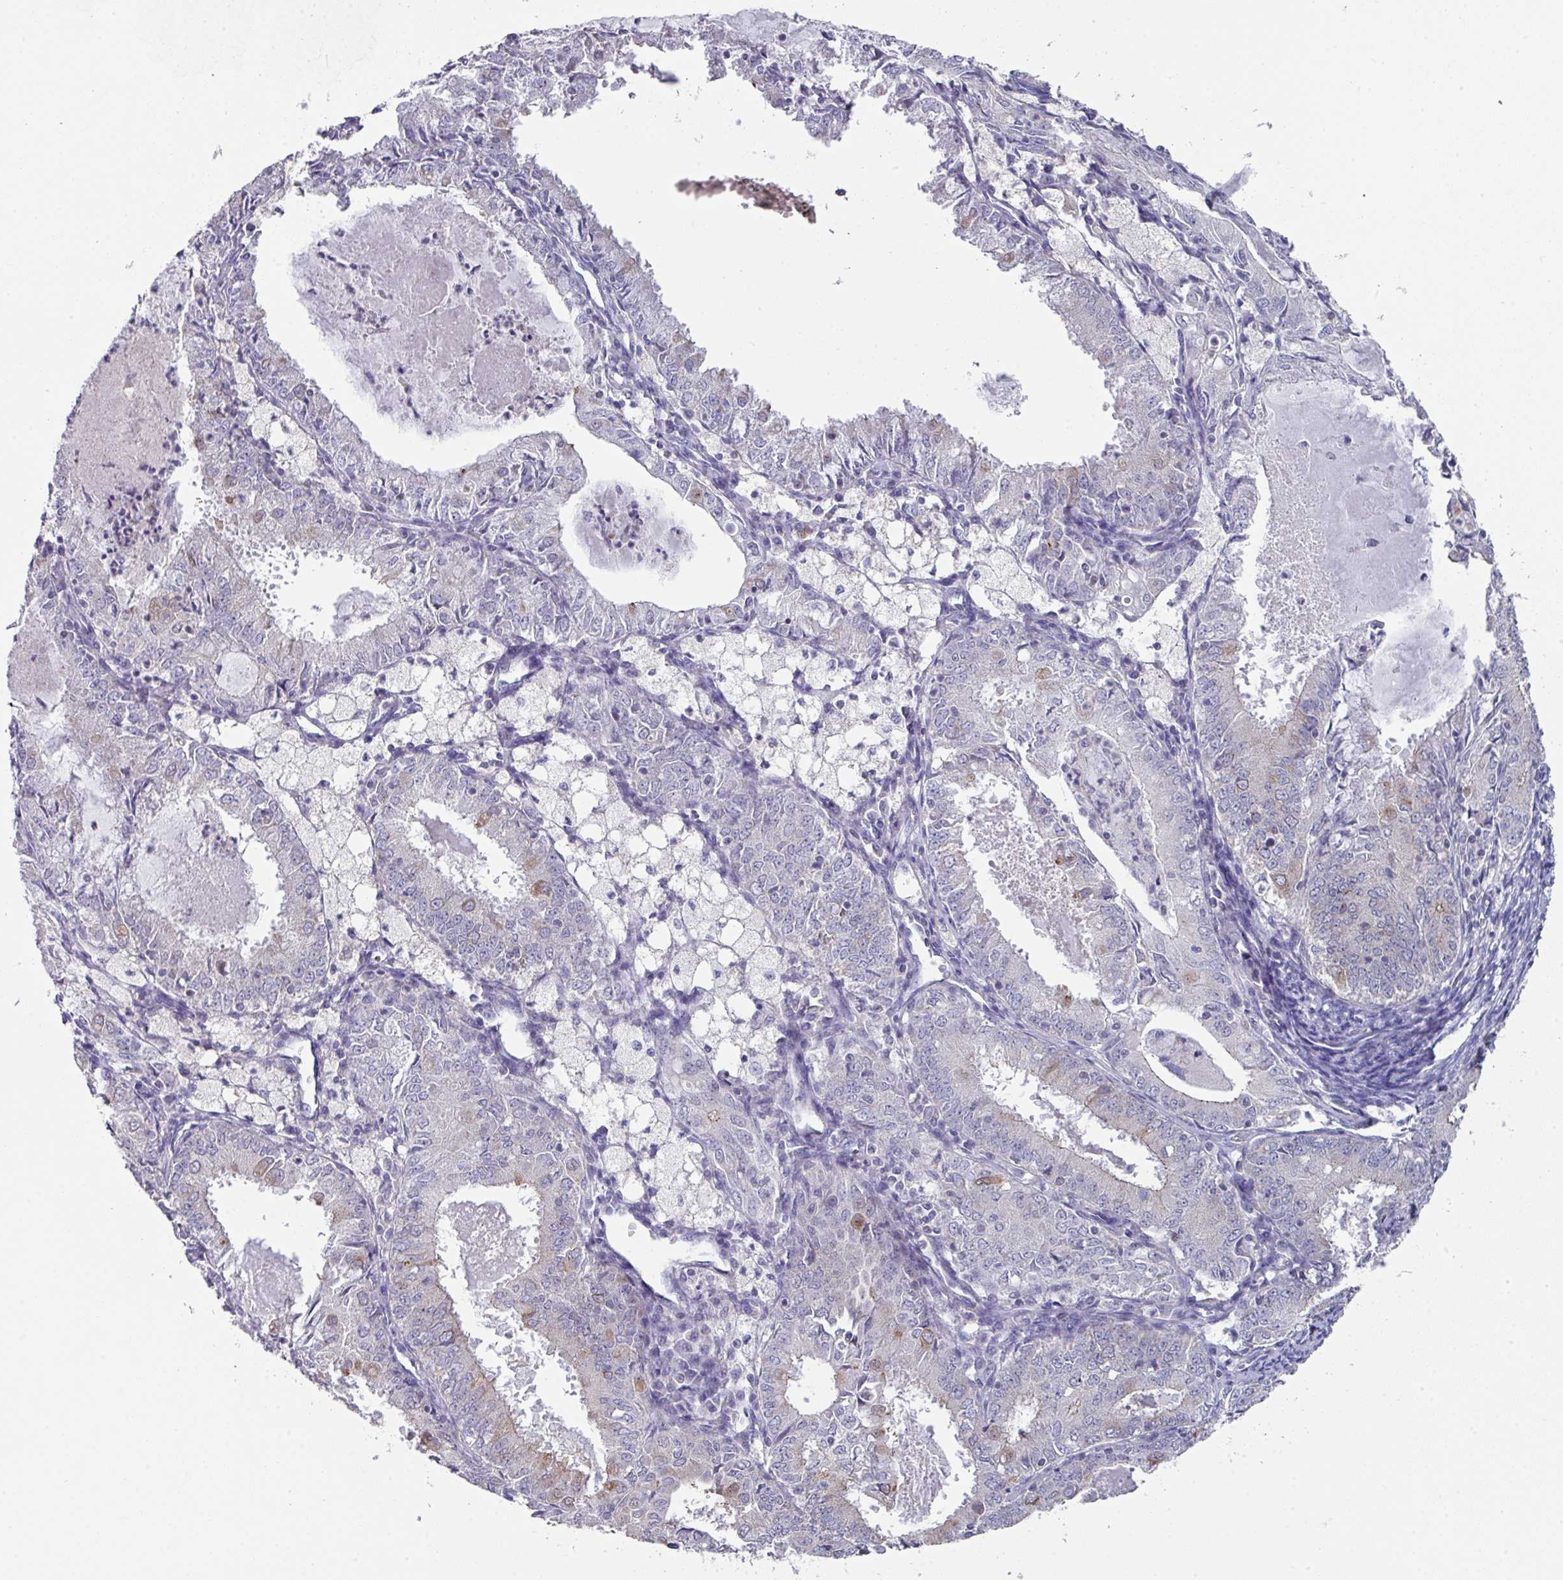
{"staining": {"intensity": "moderate", "quantity": "<25%", "location": "cytoplasmic/membranous,nuclear"}, "tissue": "endometrial cancer", "cell_type": "Tumor cells", "image_type": "cancer", "snomed": [{"axis": "morphology", "description": "Adenocarcinoma, NOS"}, {"axis": "topography", "description": "Endometrium"}], "caption": "Endometrial adenocarcinoma stained with a protein marker displays moderate staining in tumor cells.", "gene": "DCAF12L2", "patient": {"sex": "female", "age": 57}}